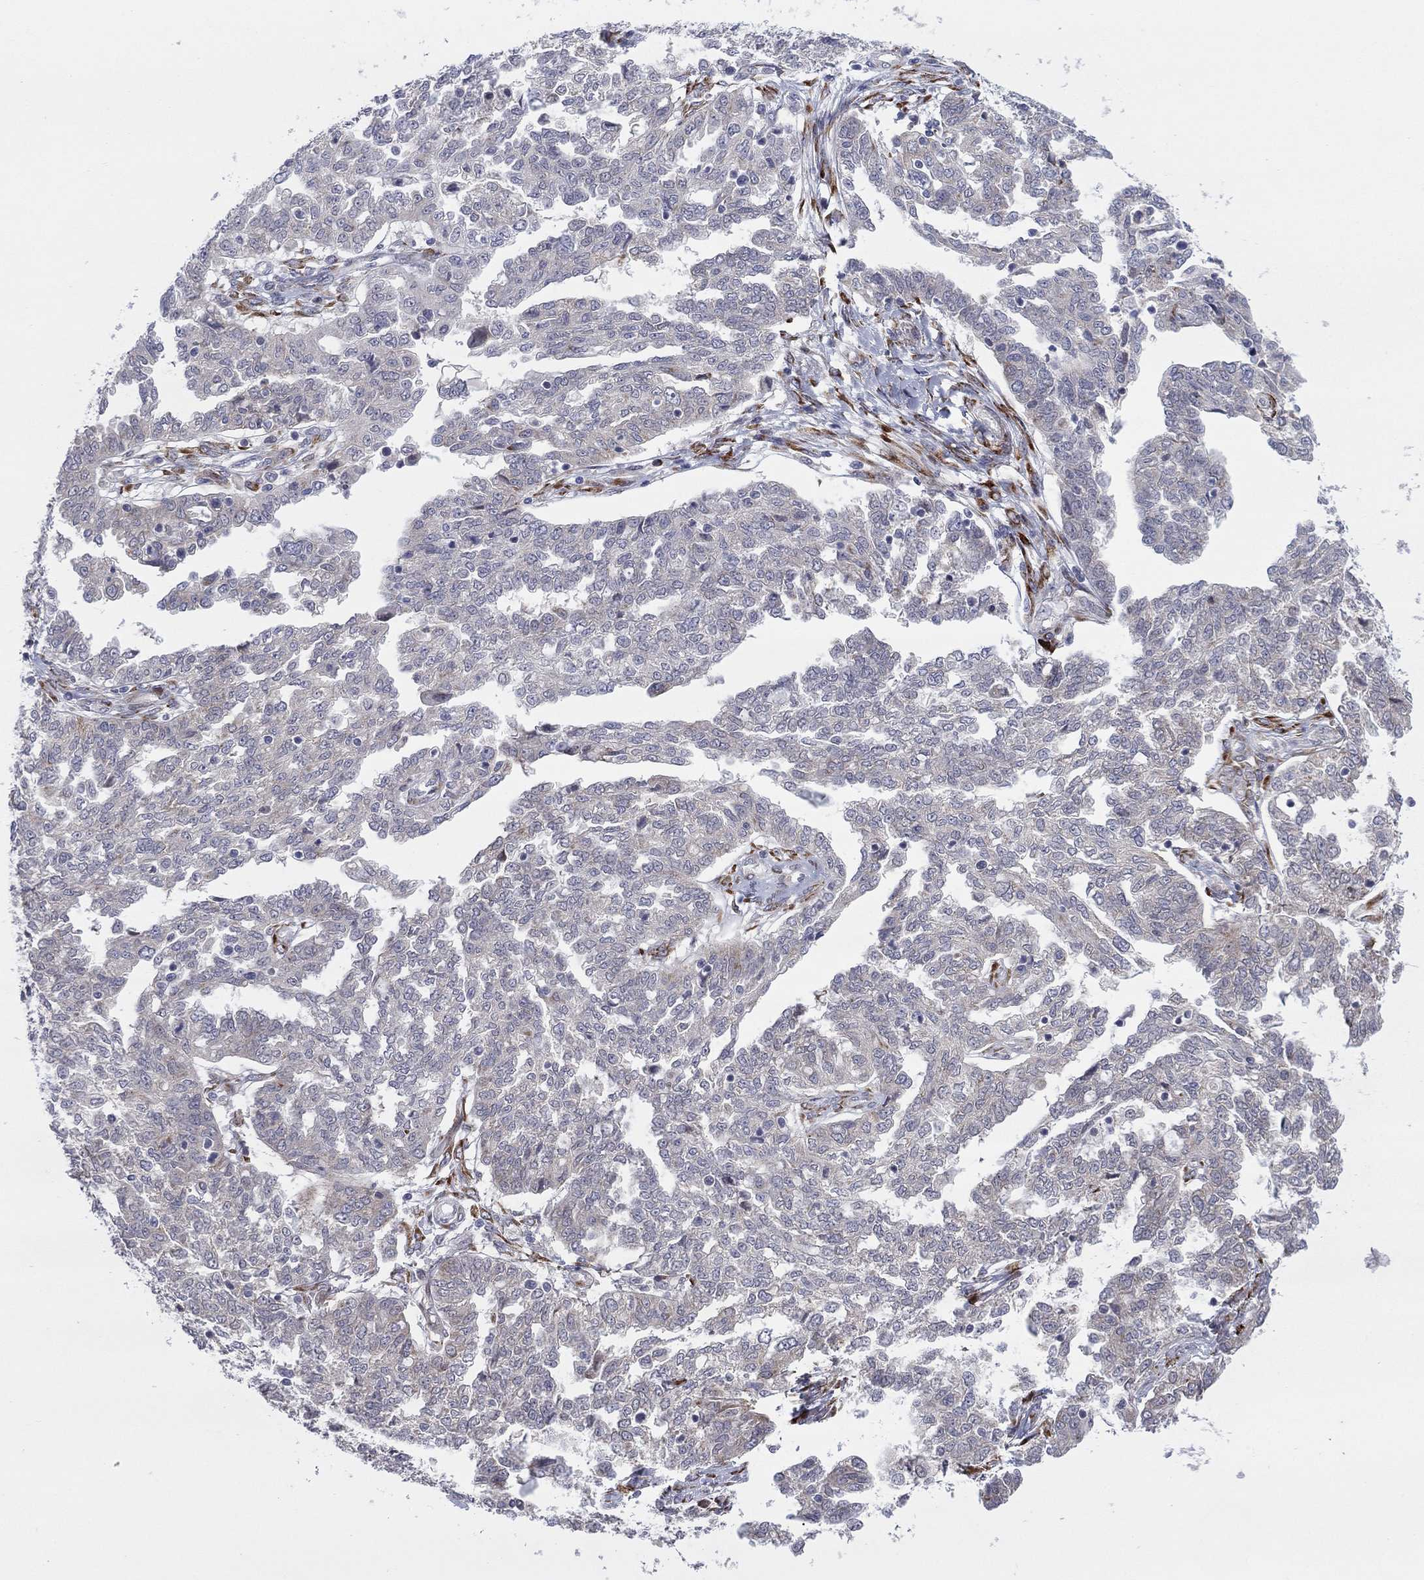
{"staining": {"intensity": "negative", "quantity": "none", "location": "none"}, "tissue": "ovarian cancer", "cell_type": "Tumor cells", "image_type": "cancer", "snomed": [{"axis": "morphology", "description": "Cystadenocarcinoma, serous, NOS"}, {"axis": "topography", "description": "Ovary"}], "caption": "Human ovarian cancer (serous cystadenocarcinoma) stained for a protein using IHC displays no positivity in tumor cells.", "gene": "TTC21B", "patient": {"sex": "female", "age": 67}}